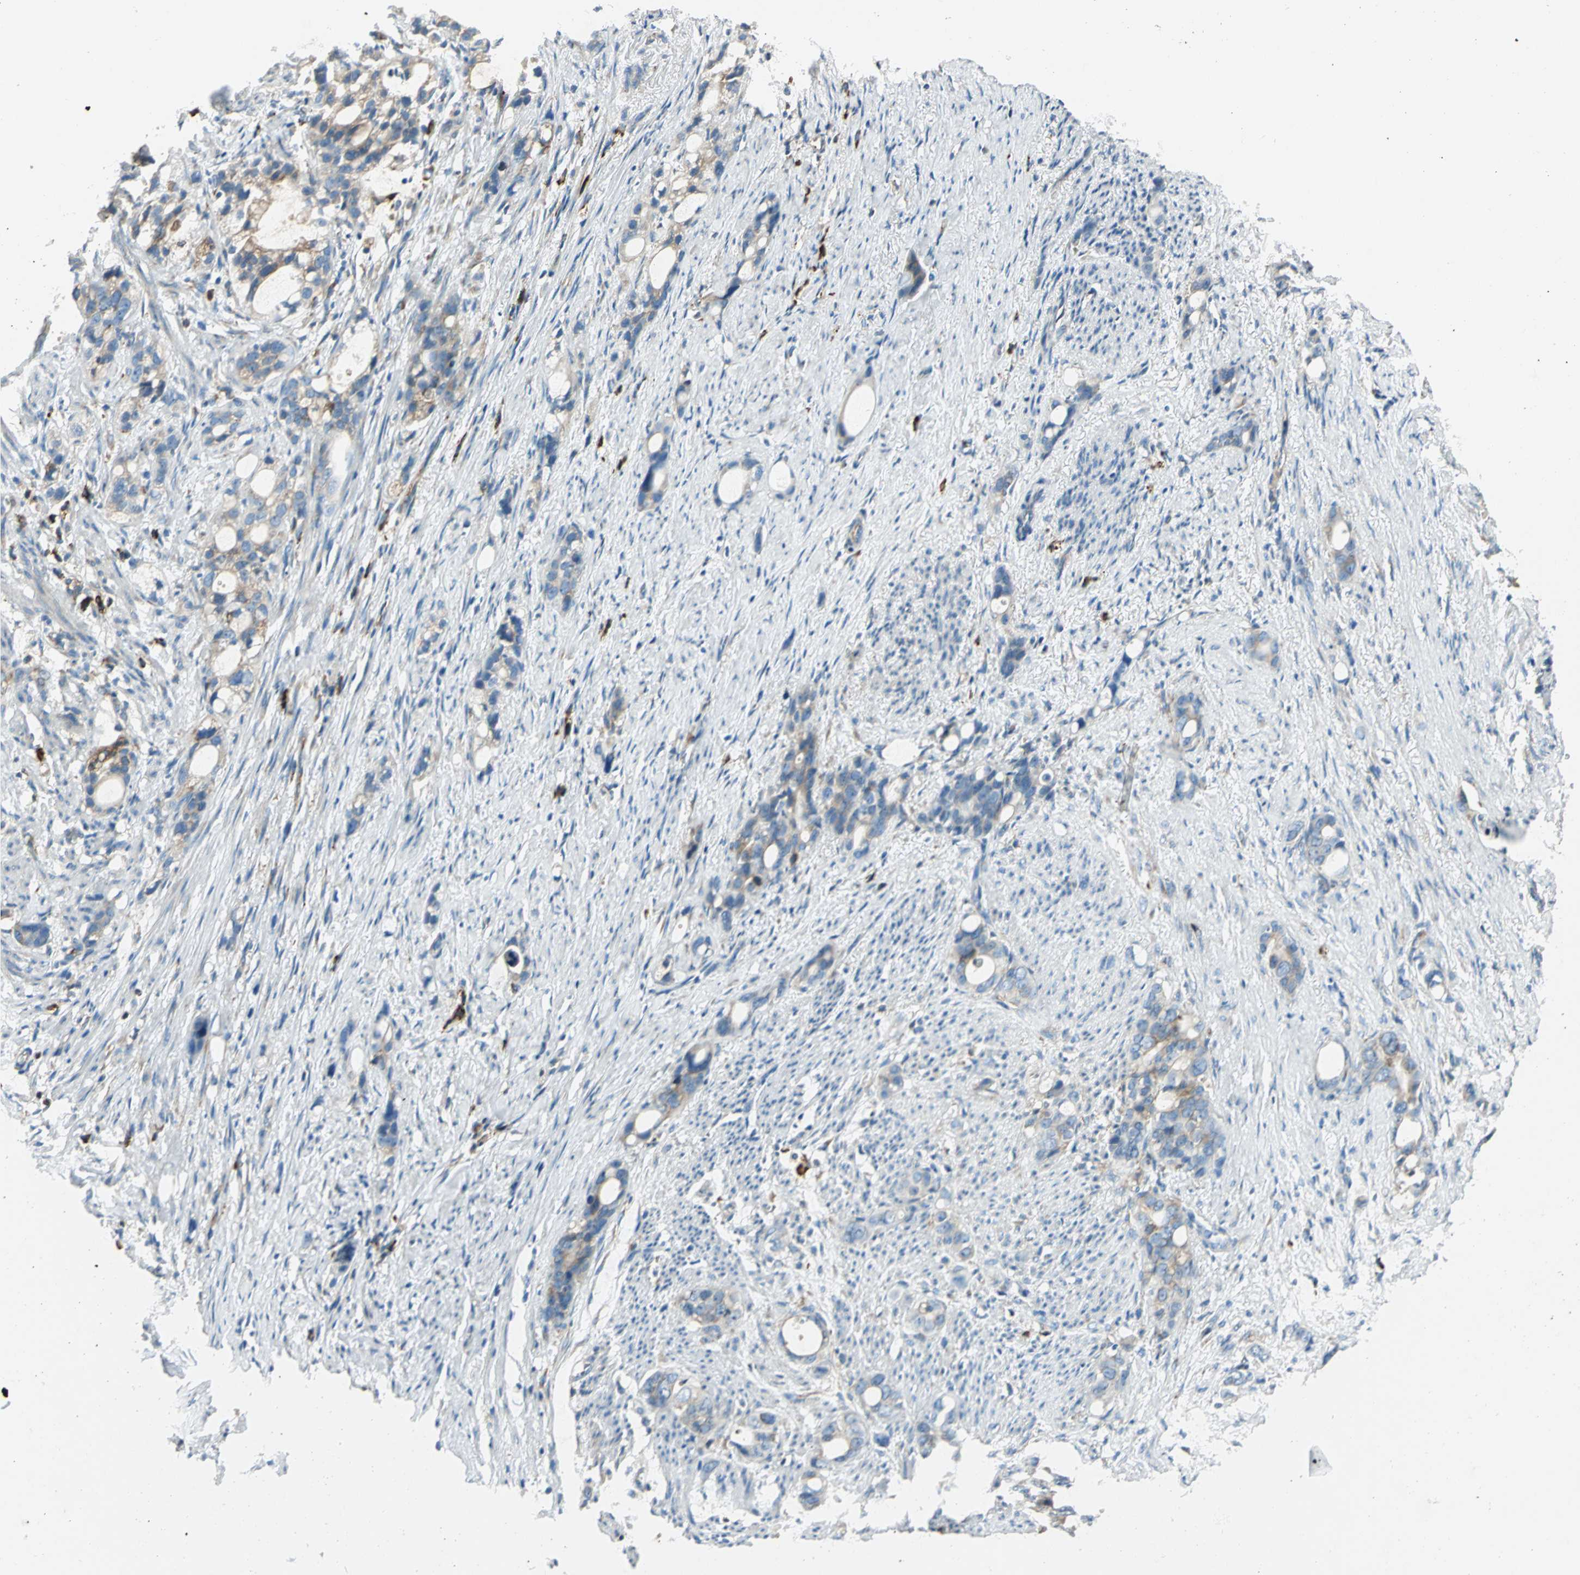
{"staining": {"intensity": "moderate", "quantity": ">75%", "location": "cytoplasmic/membranous"}, "tissue": "stomach cancer", "cell_type": "Tumor cells", "image_type": "cancer", "snomed": [{"axis": "morphology", "description": "Adenocarcinoma, NOS"}, {"axis": "topography", "description": "Stomach"}], "caption": "IHC image of stomach adenocarcinoma stained for a protein (brown), which displays medium levels of moderate cytoplasmic/membranous expression in about >75% of tumor cells.", "gene": "PDIA4", "patient": {"sex": "female", "age": 75}}